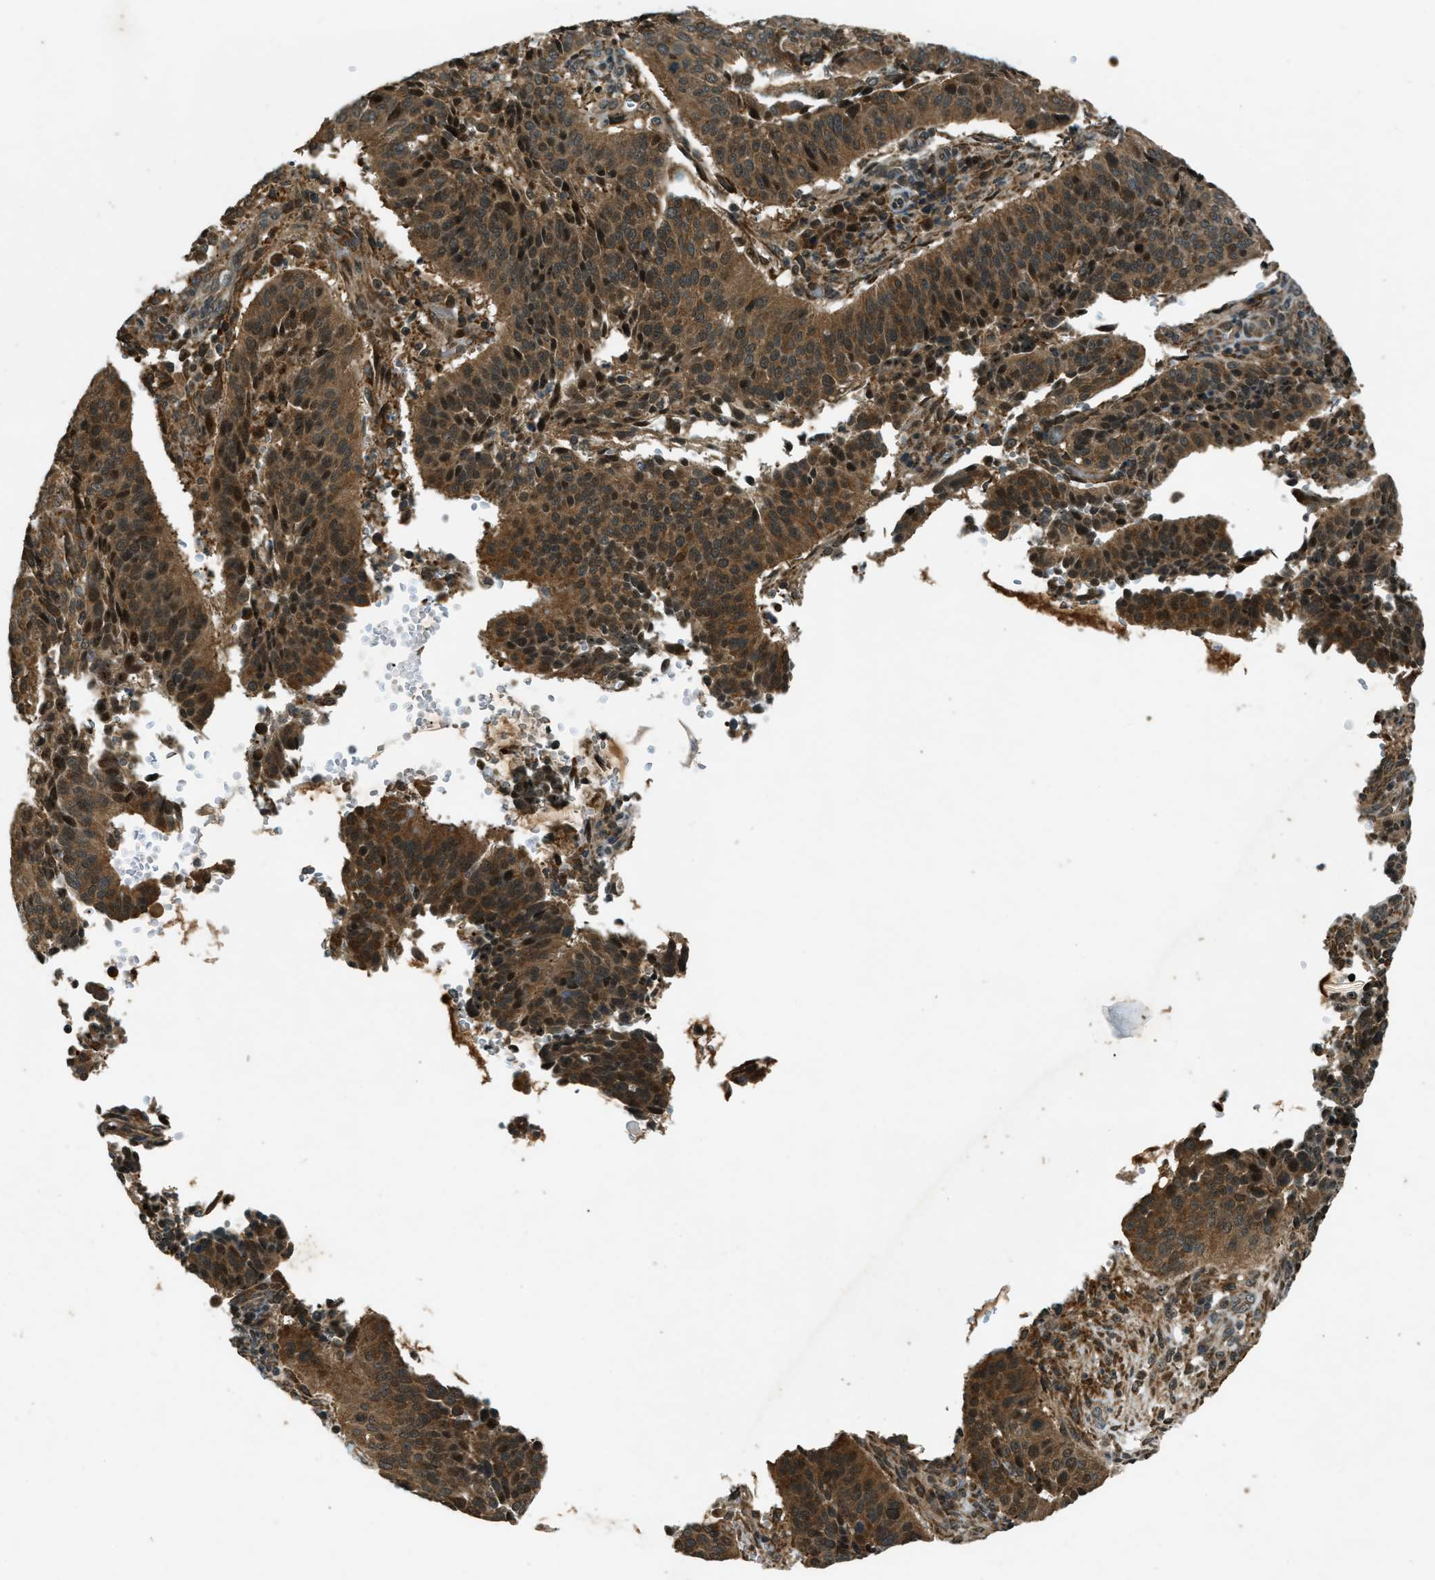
{"staining": {"intensity": "moderate", "quantity": ">75%", "location": "cytoplasmic/membranous,nuclear"}, "tissue": "cervical cancer", "cell_type": "Tumor cells", "image_type": "cancer", "snomed": [{"axis": "morphology", "description": "Normal tissue, NOS"}, {"axis": "morphology", "description": "Squamous cell carcinoma, NOS"}, {"axis": "topography", "description": "Cervix"}], "caption": "Cervical cancer stained with DAB immunohistochemistry (IHC) exhibits medium levels of moderate cytoplasmic/membranous and nuclear staining in about >75% of tumor cells.", "gene": "EIF2AK3", "patient": {"sex": "female", "age": 39}}